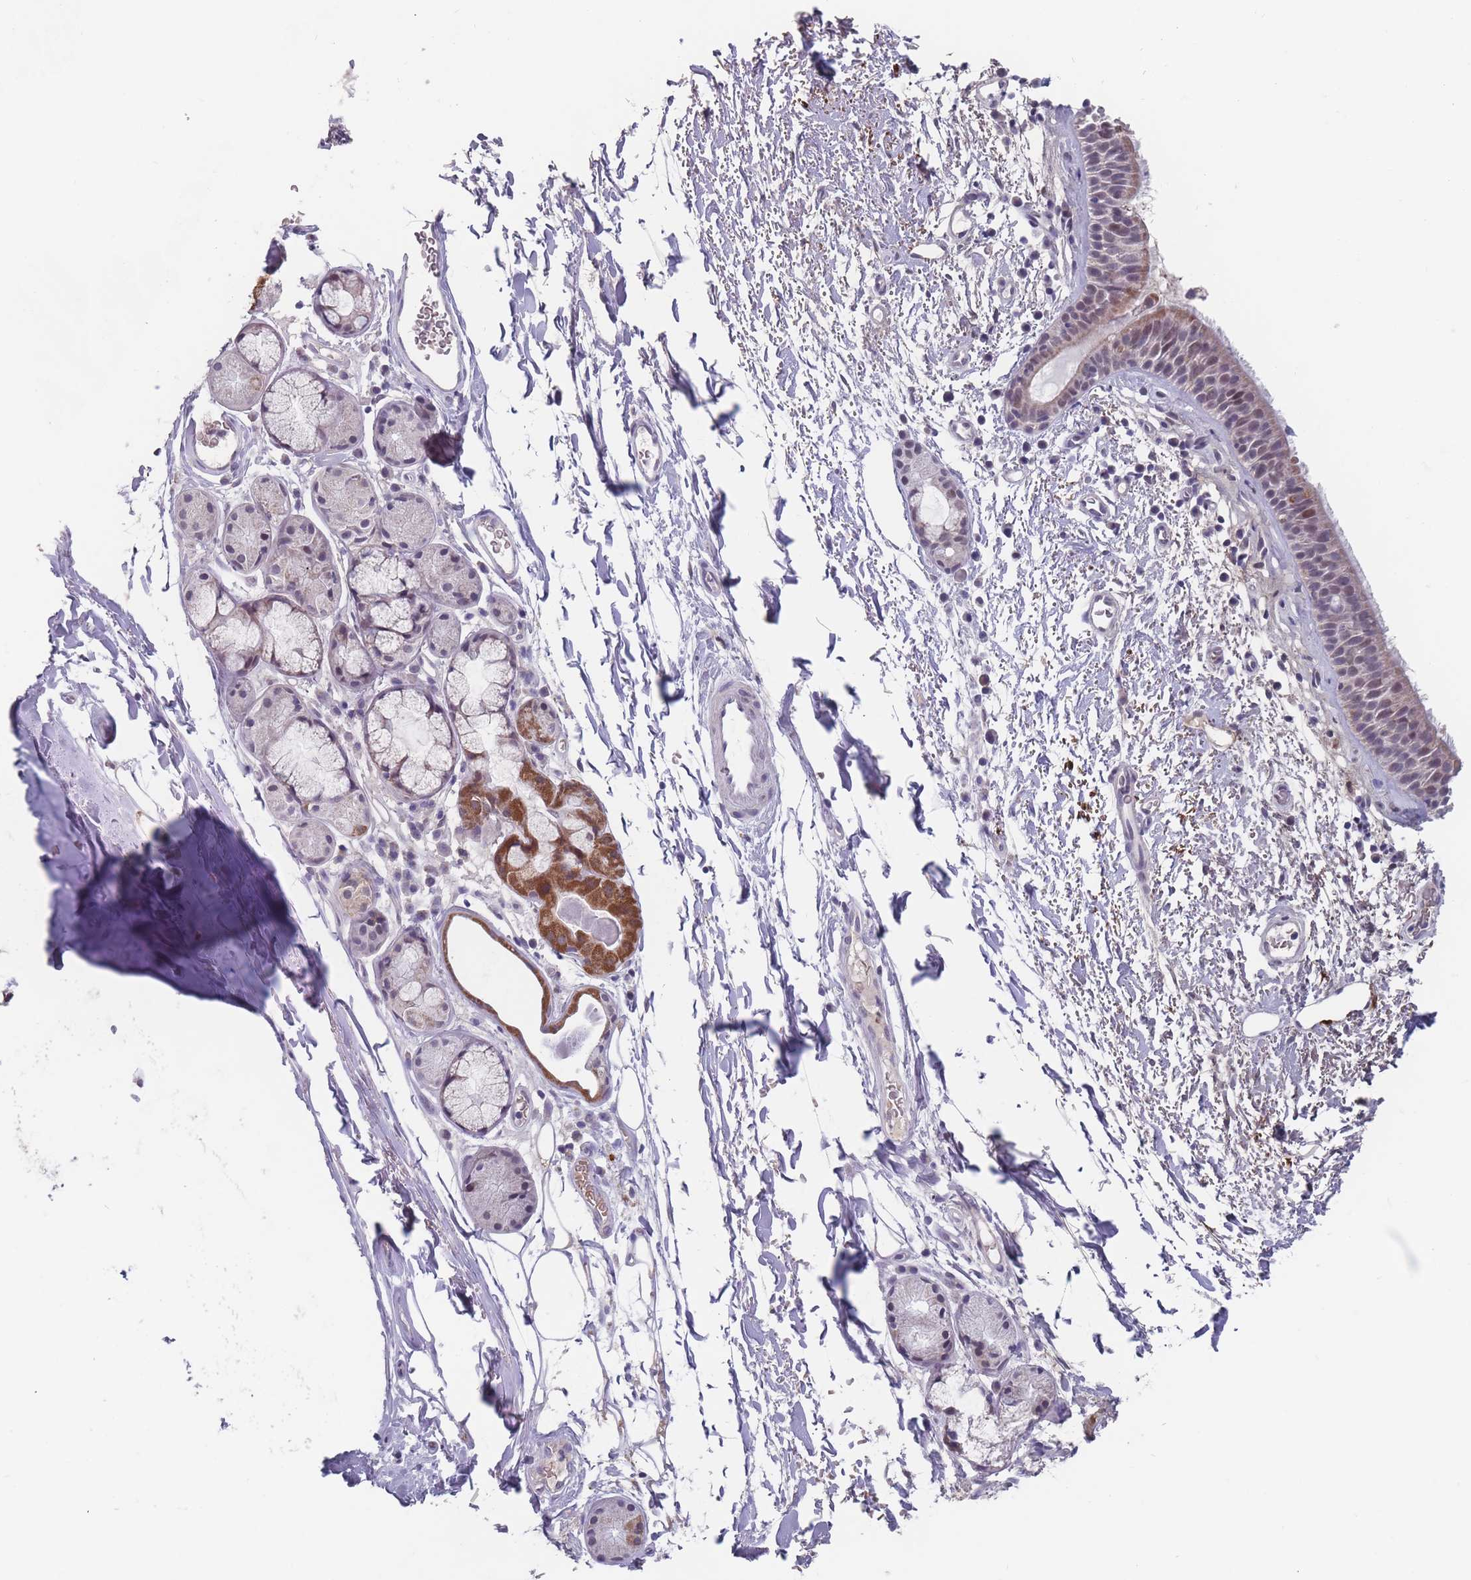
{"staining": {"intensity": "moderate", "quantity": "25%-75%", "location": "cytoplasmic/membranous,nuclear"}, "tissue": "nasopharynx", "cell_type": "Respiratory epithelial cells", "image_type": "normal", "snomed": [{"axis": "morphology", "description": "Normal tissue, NOS"}, {"axis": "topography", "description": "Cartilage tissue"}, {"axis": "topography", "description": "Nasopharynx"}], "caption": "The histopathology image demonstrates staining of benign nasopharynx, revealing moderate cytoplasmic/membranous,nuclear protein expression (brown color) within respiratory epithelial cells.", "gene": "PEX7", "patient": {"sex": "male", "age": 56}}